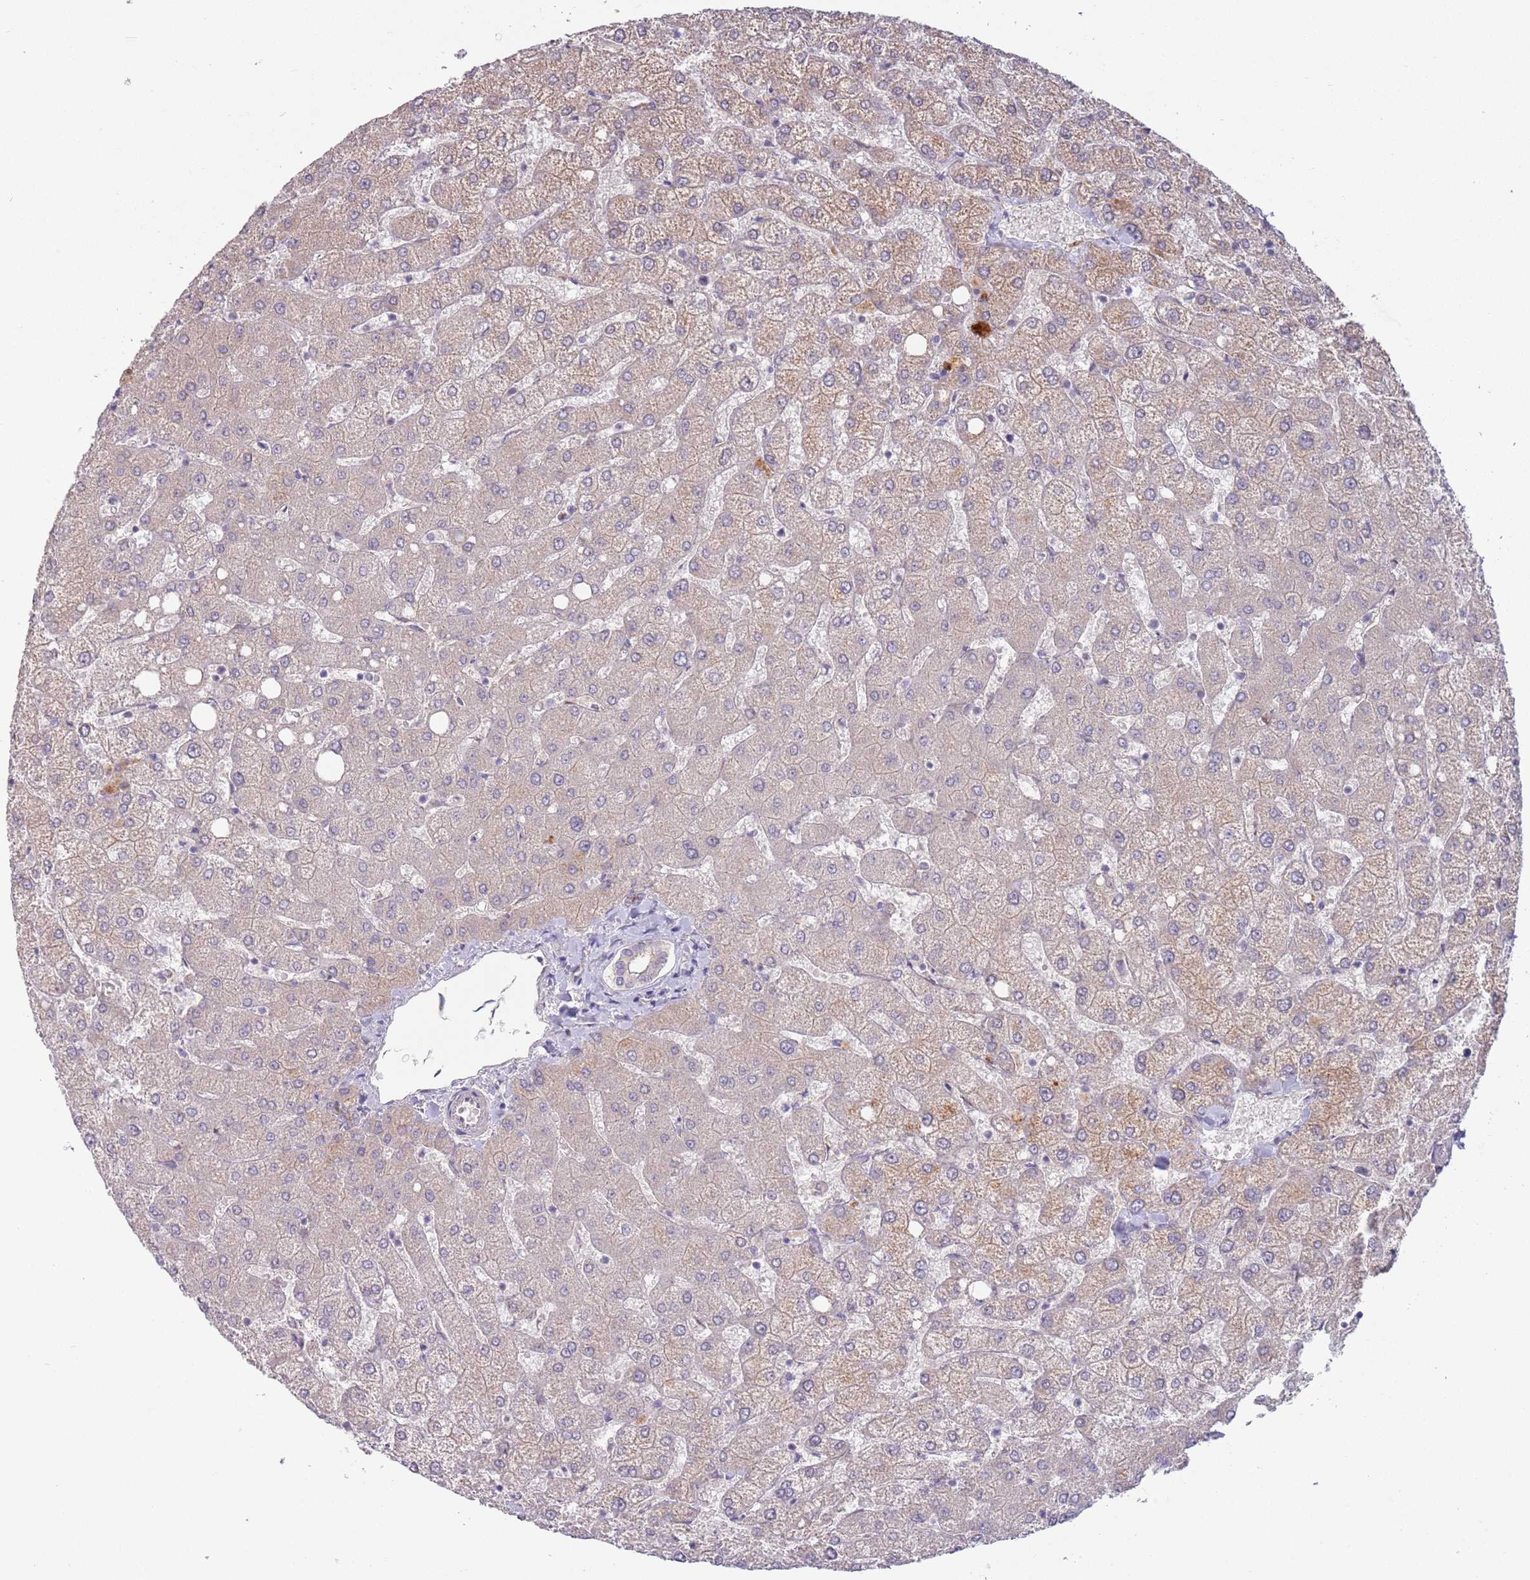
{"staining": {"intensity": "negative", "quantity": "none", "location": "none"}, "tissue": "liver", "cell_type": "Cholangiocytes", "image_type": "normal", "snomed": [{"axis": "morphology", "description": "Normal tissue, NOS"}, {"axis": "topography", "description": "Liver"}], "caption": "Cholangiocytes show no significant protein expression in unremarkable liver. (Brightfield microscopy of DAB (3,3'-diaminobenzidine) immunohistochemistry (IHC) at high magnification).", "gene": "SAV1", "patient": {"sex": "female", "age": 54}}